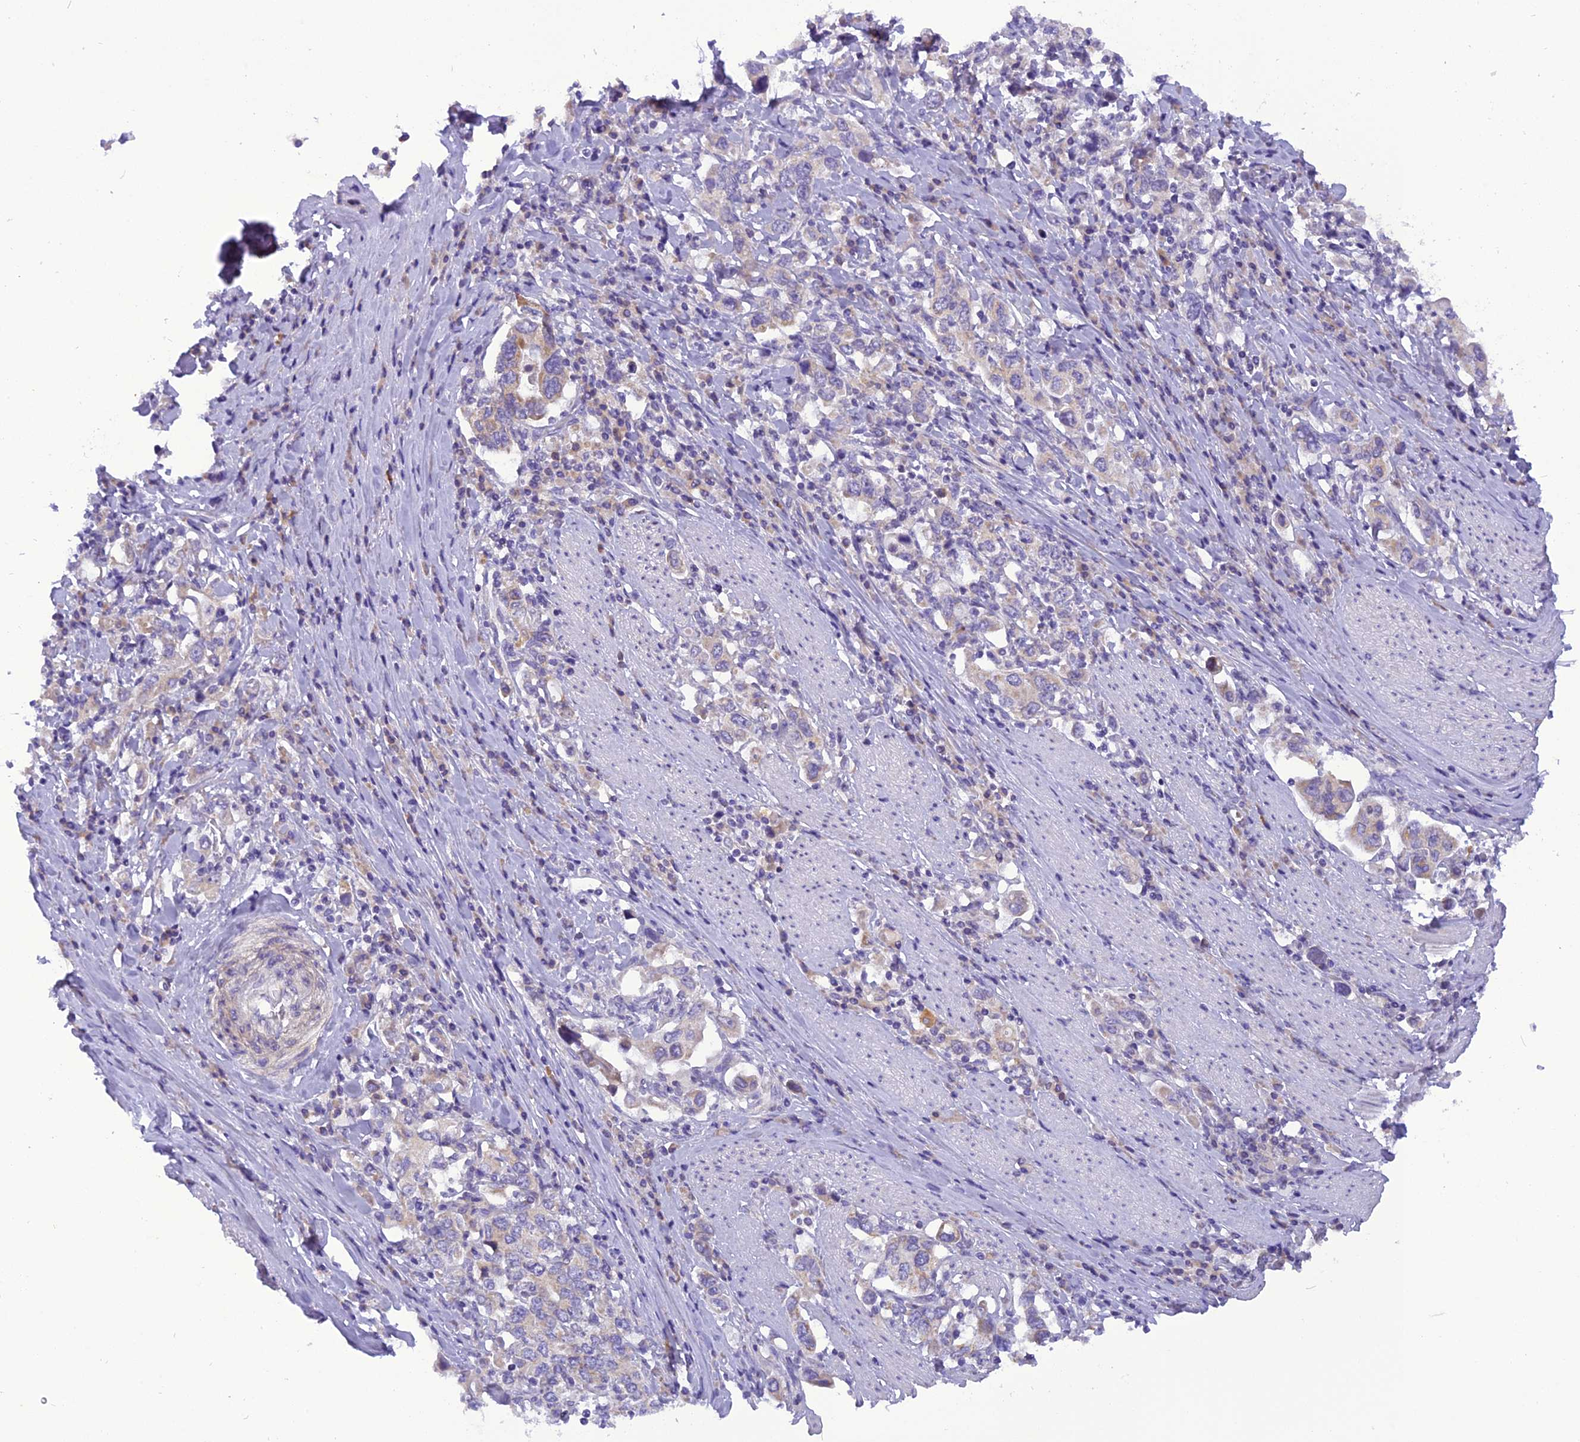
{"staining": {"intensity": "weak", "quantity": "<25%", "location": "cytoplasmic/membranous"}, "tissue": "stomach cancer", "cell_type": "Tumor cells", "image_type": "cancer", "snomed": [{"axis": "morphology", "description": "Adenocarcinoma, NOS"}, {"axis": "topography", "description": "Stomach, upper"}, {"axis": "topography", "description": "Stomach"}], "caption": "Immunohistochemistry of human stomach cancer (adenocarcinoma) displays no positivity in tumor cells.", "gene": "TRIM3", "patient": {"sex": "male", "age": 62}}